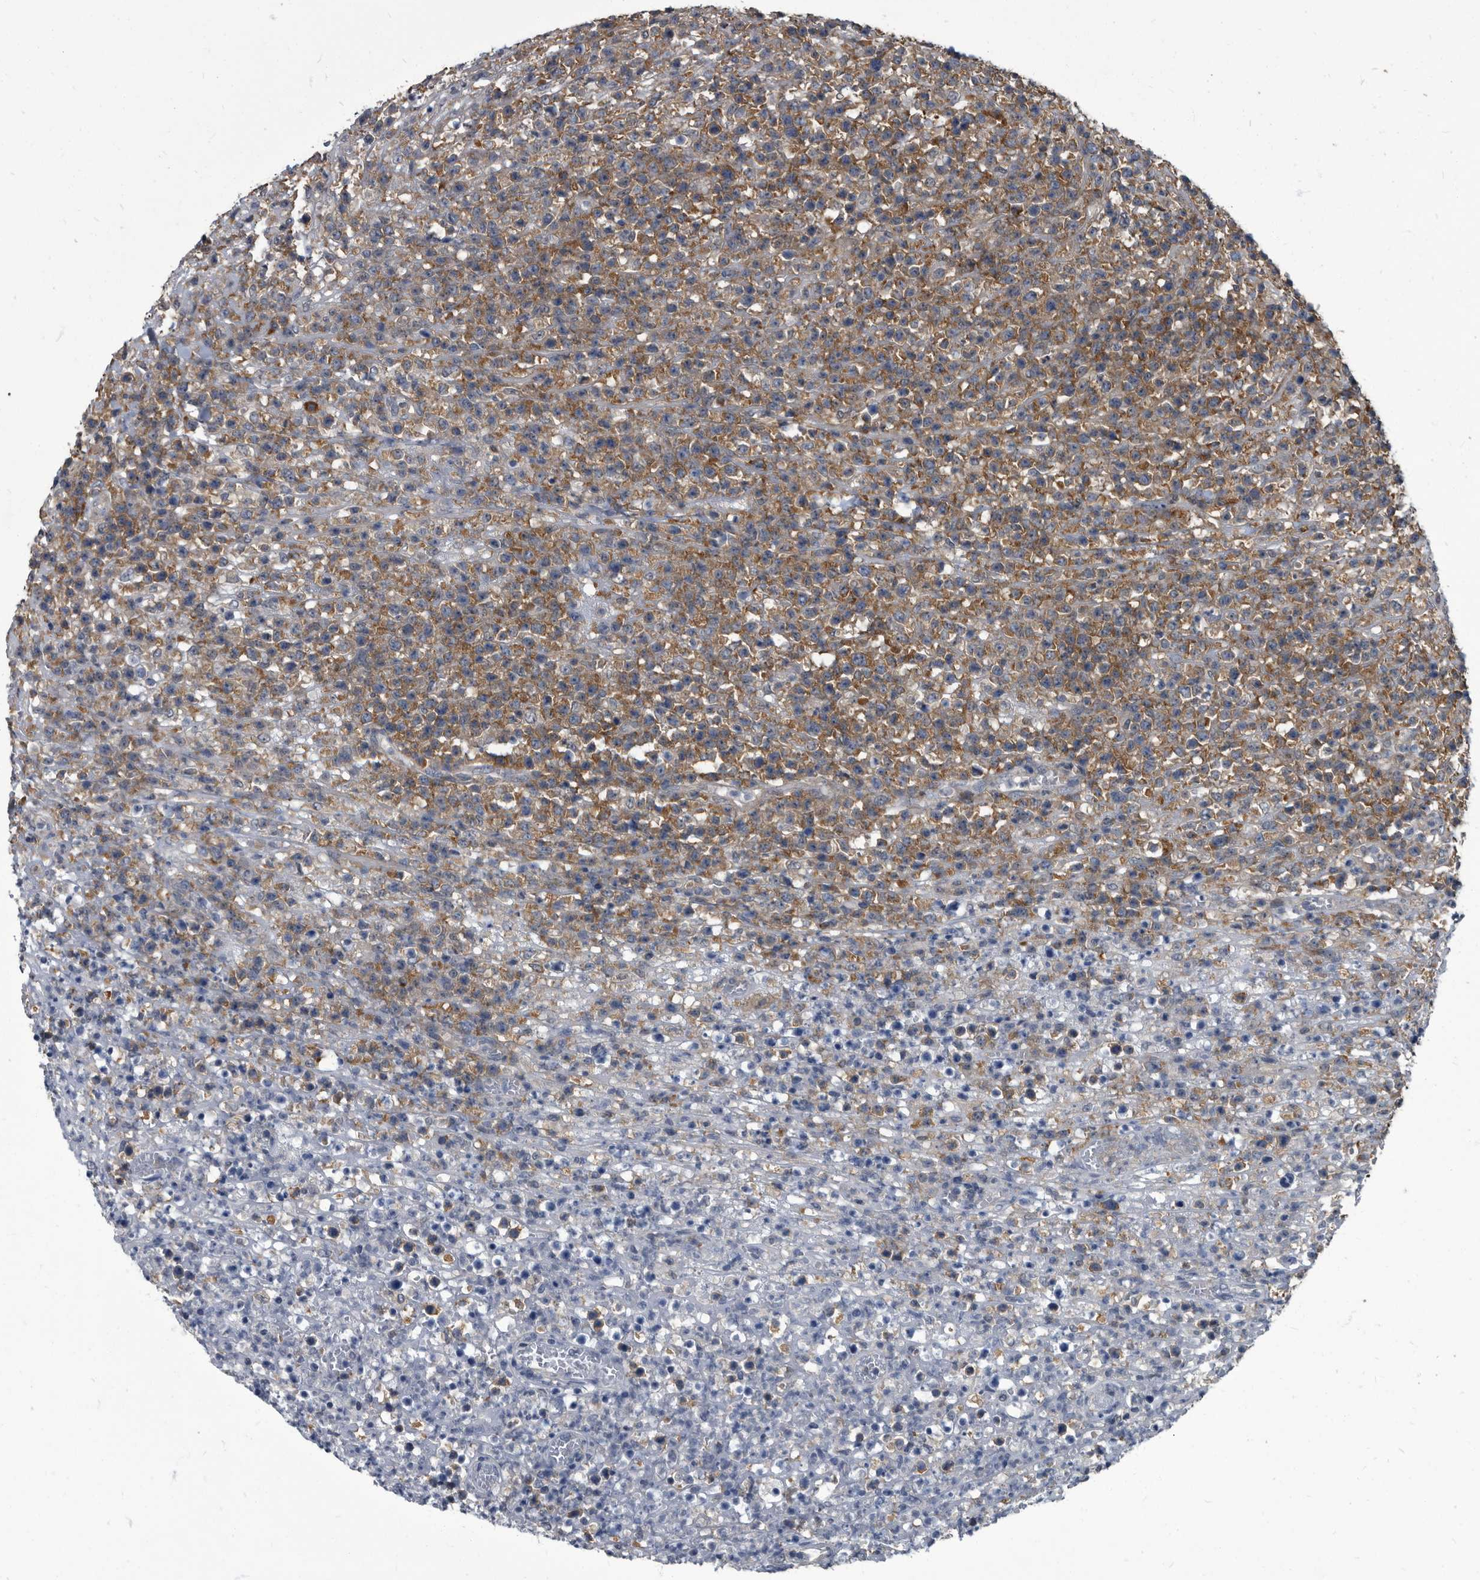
{"staining": {"intensity": "moderate", "quantity": ">75%", "location": "cytoplasmic/membranous"}, "tissue": "lymphoma", "cell_type": "Tumor cells", "image_type": "cancer", "snomed": [{"axis": "morphology", "description": "Malignant lymphoma, non-Hodgkin's type, High grade"}, {"axis": "topography", "description": "Colon"}], "caption": "Tumor cells reveal medium levels of moderate cytoplasmic/membranous positivity in about >75% of cells in human lymphoma.", "gene": "CDV3", "patient": {"sex": "female", "age": 53}}